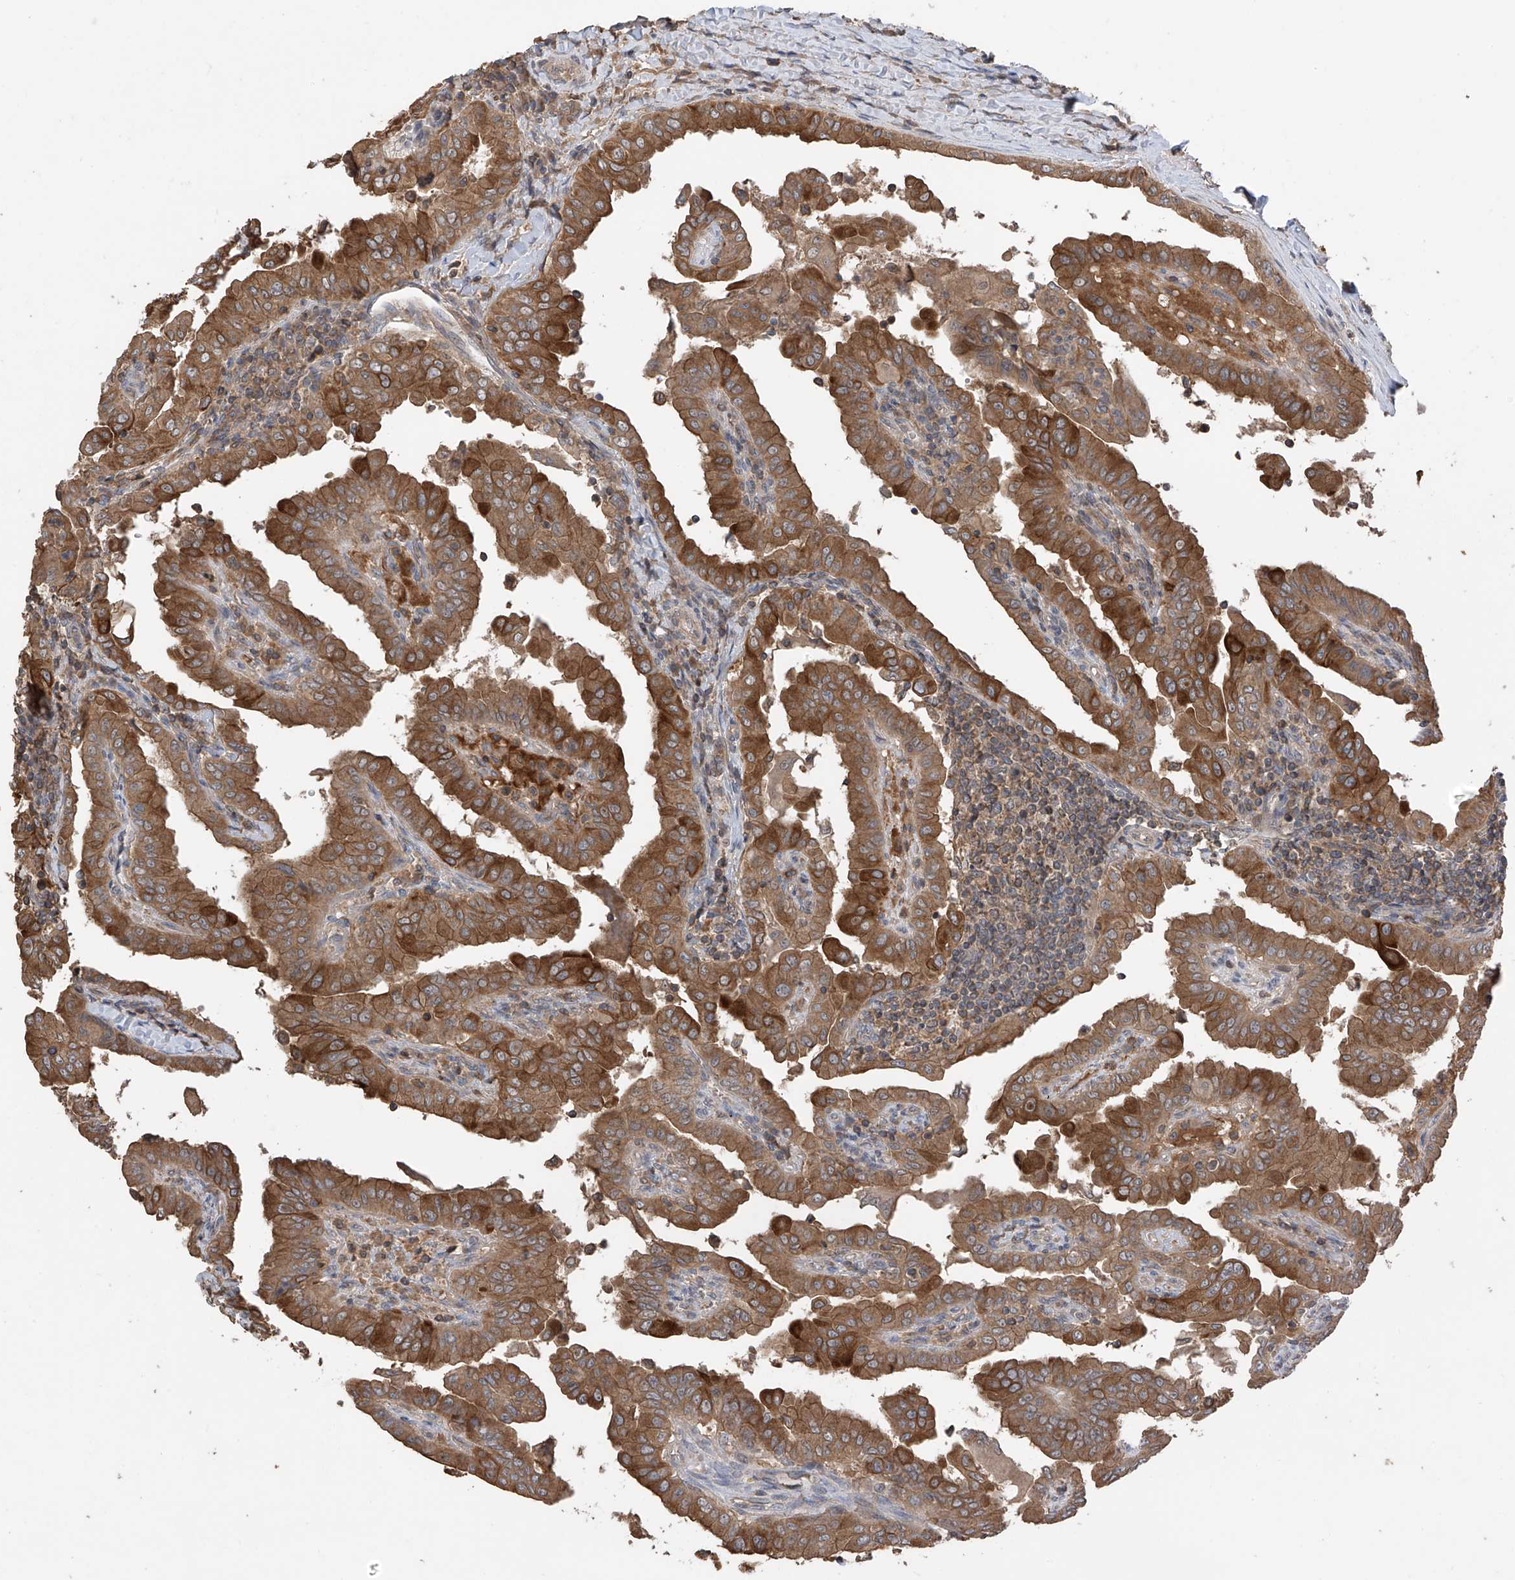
{"staining": {"intensity": "moderate", "quantity": ">75%", "location": "cytoplasmic/membranous"}, "tissue": "thyroid cancer", "cell_type": "Tumor cells", "image_type": "cancer", "snomed": [{"axis": "morphology", "description": "Papillary adenocarcinoma, NOS"}, {"axis": "topography", "description": "Thyroid gland"}], "caption": "A high-resolution histopathology image shows immunohistochemistry staining of thyroid papillary adenocarcinoma, which demonstrates moderate cytoplasmic/membranous positivity in about >75% of tumor cells.", "gene": "RPAIN", "patient": {"sex": "male", "age": 33}}